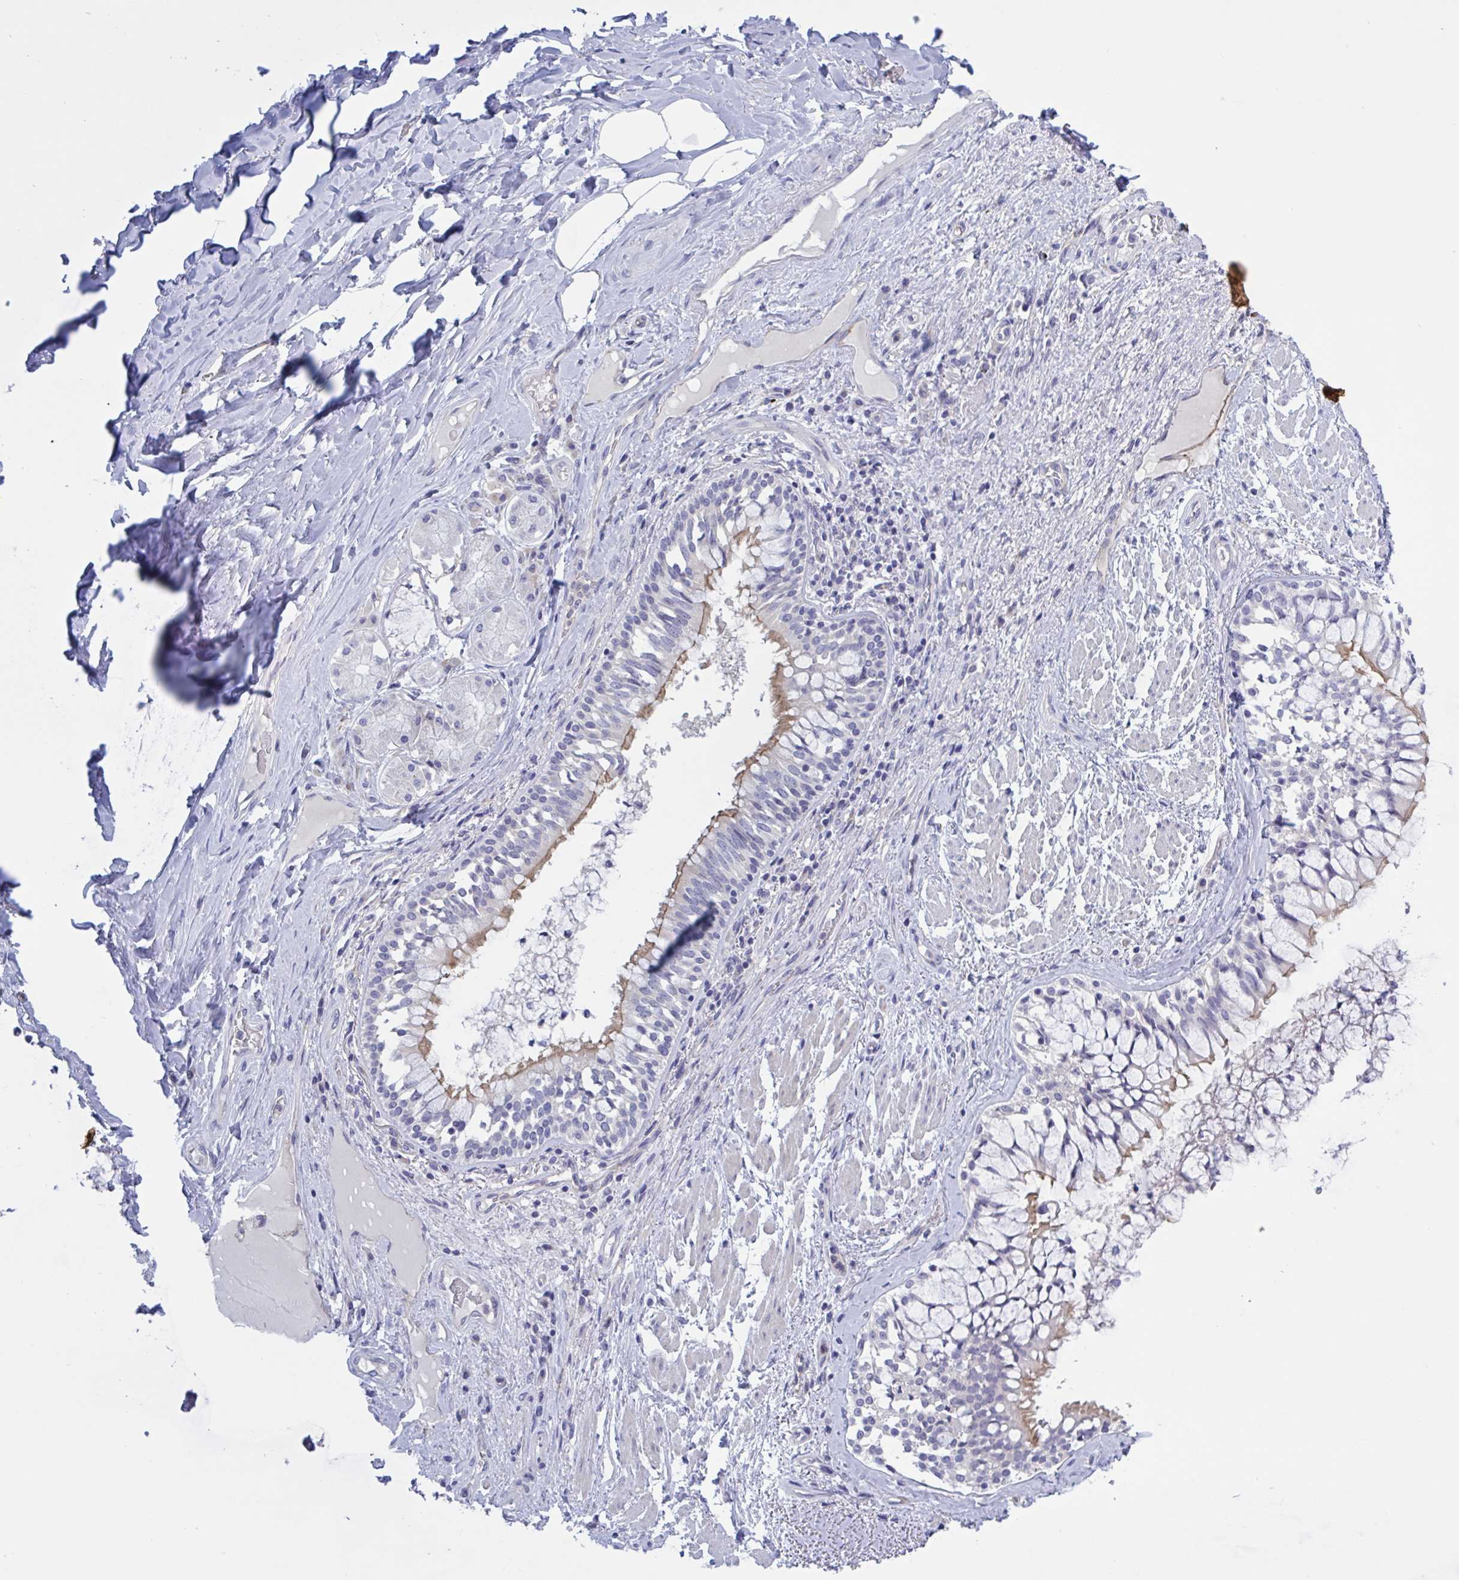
{"staining": {"intensity": "negative", "quantity": "none", "location": "none"}, "tissue": "adipose tissue", "cell_type": "Adipocytes", "image_type": "normal", "snomed": [{"axis": "morphology", "description": "Normal tissue, NOS"}, {"axis": "topography", "description": "Cartilage tissue"}, {"axis": "topography", "description": "Bronchus"}], "caption": "DAB (3,3'-diaminobenzidine) immunohistochemical staining of unremarkable human adipose tissue shows no significant positivity in adipocytes. (Immunohistochemistry (ihc), brightfield microscopy, high magnification).", "gene": "ST14", "patient": {"sex": "male", "age": 64}}